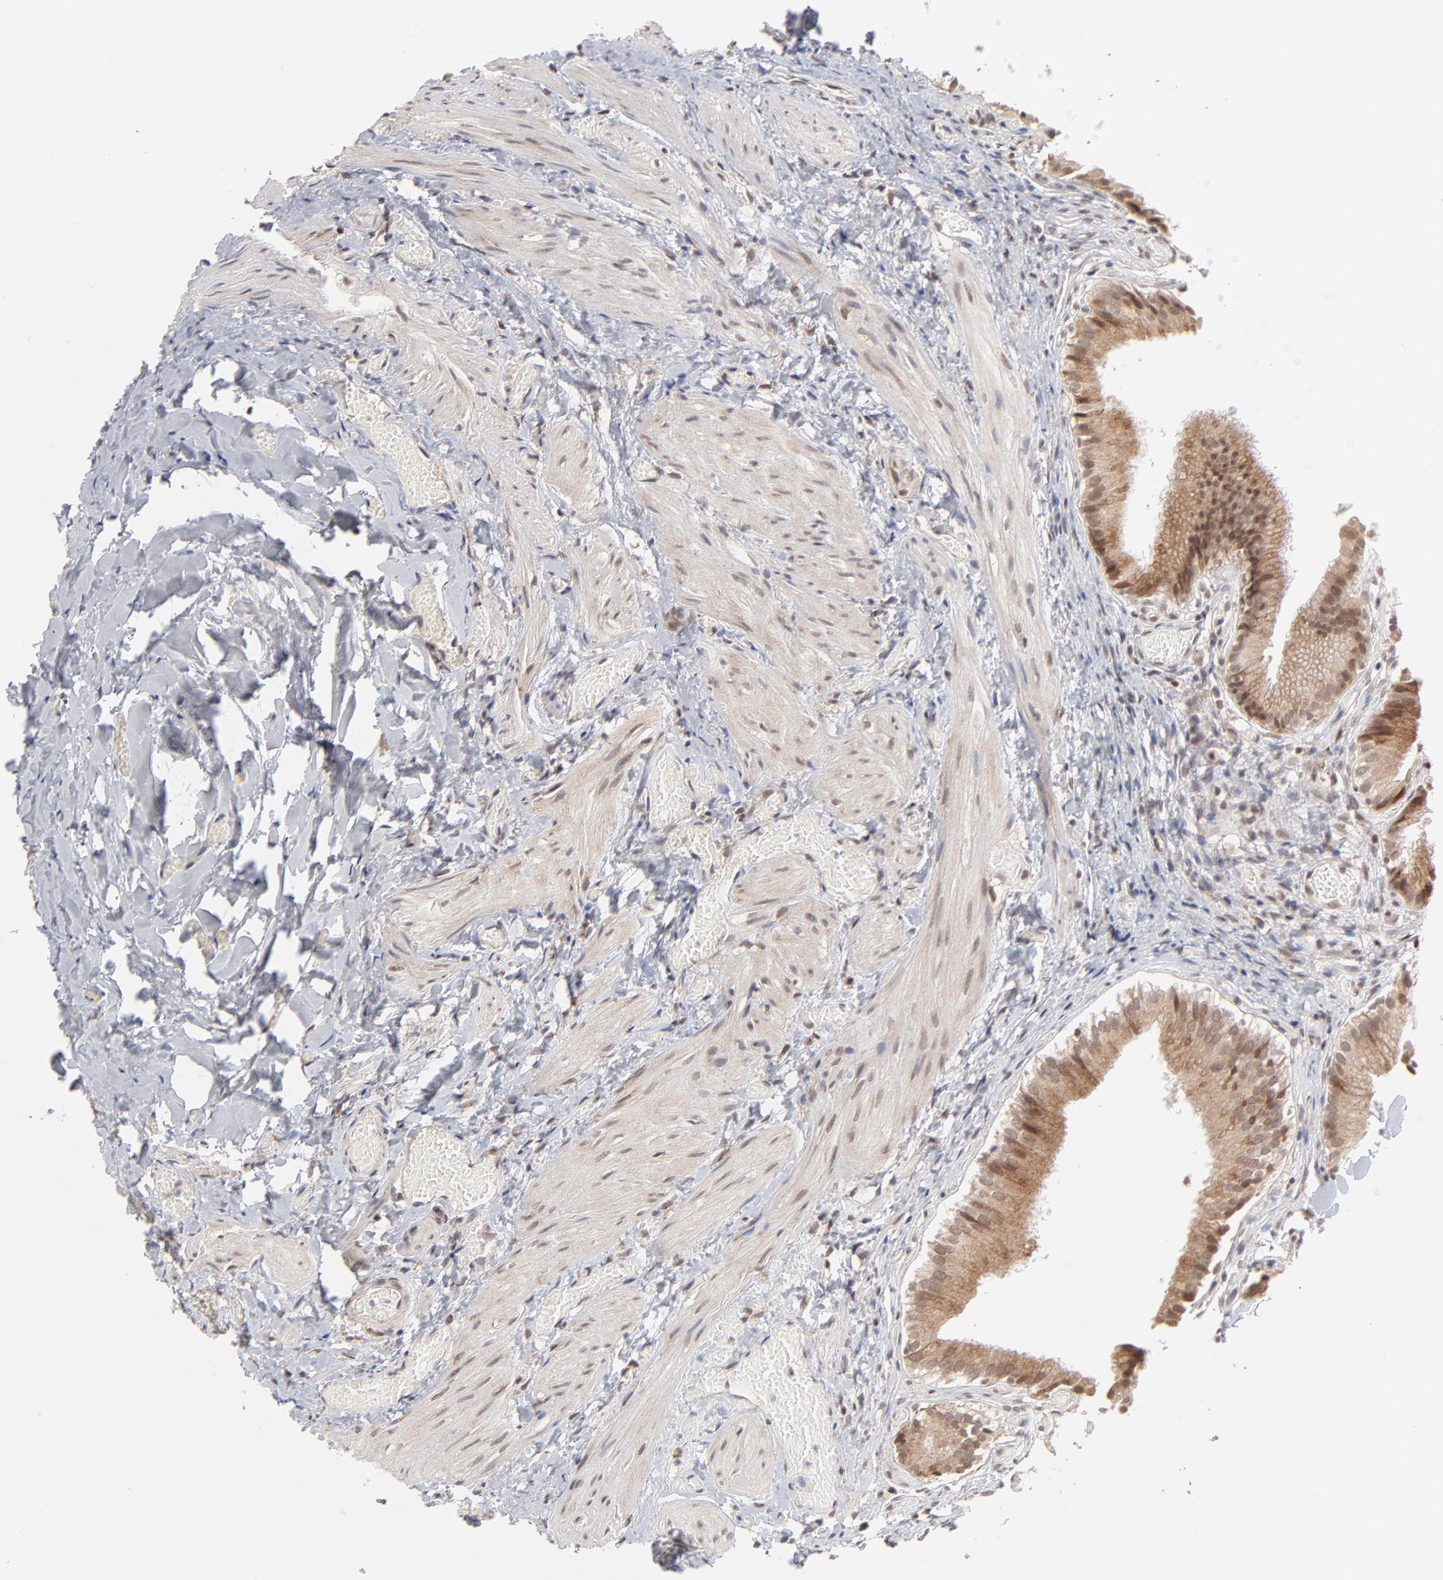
{"staining": {"intensity": "moderate", "quantity": ">75%", "location": "cytoplasmic/membranous,nuclear"}, "tissue": "gallbladder", "cell_type": "Glandular cells", "image_type": "normal", "snomed": [{"axis": "morphology", "description": "Normal tissue, NOS"}, {"axis": "topography", "description": "Gallbladder"}], "caption": "Moderate cytoplasmic/membranous,nuclear positivity is appreciated in approximately >75% of glandular cells in unremarkable gallbladder. (Brightfield microscopy of DAB IHC at high magnification).", "gene": "ARIH1", "patient": {"sex": "male", "age": 65}}